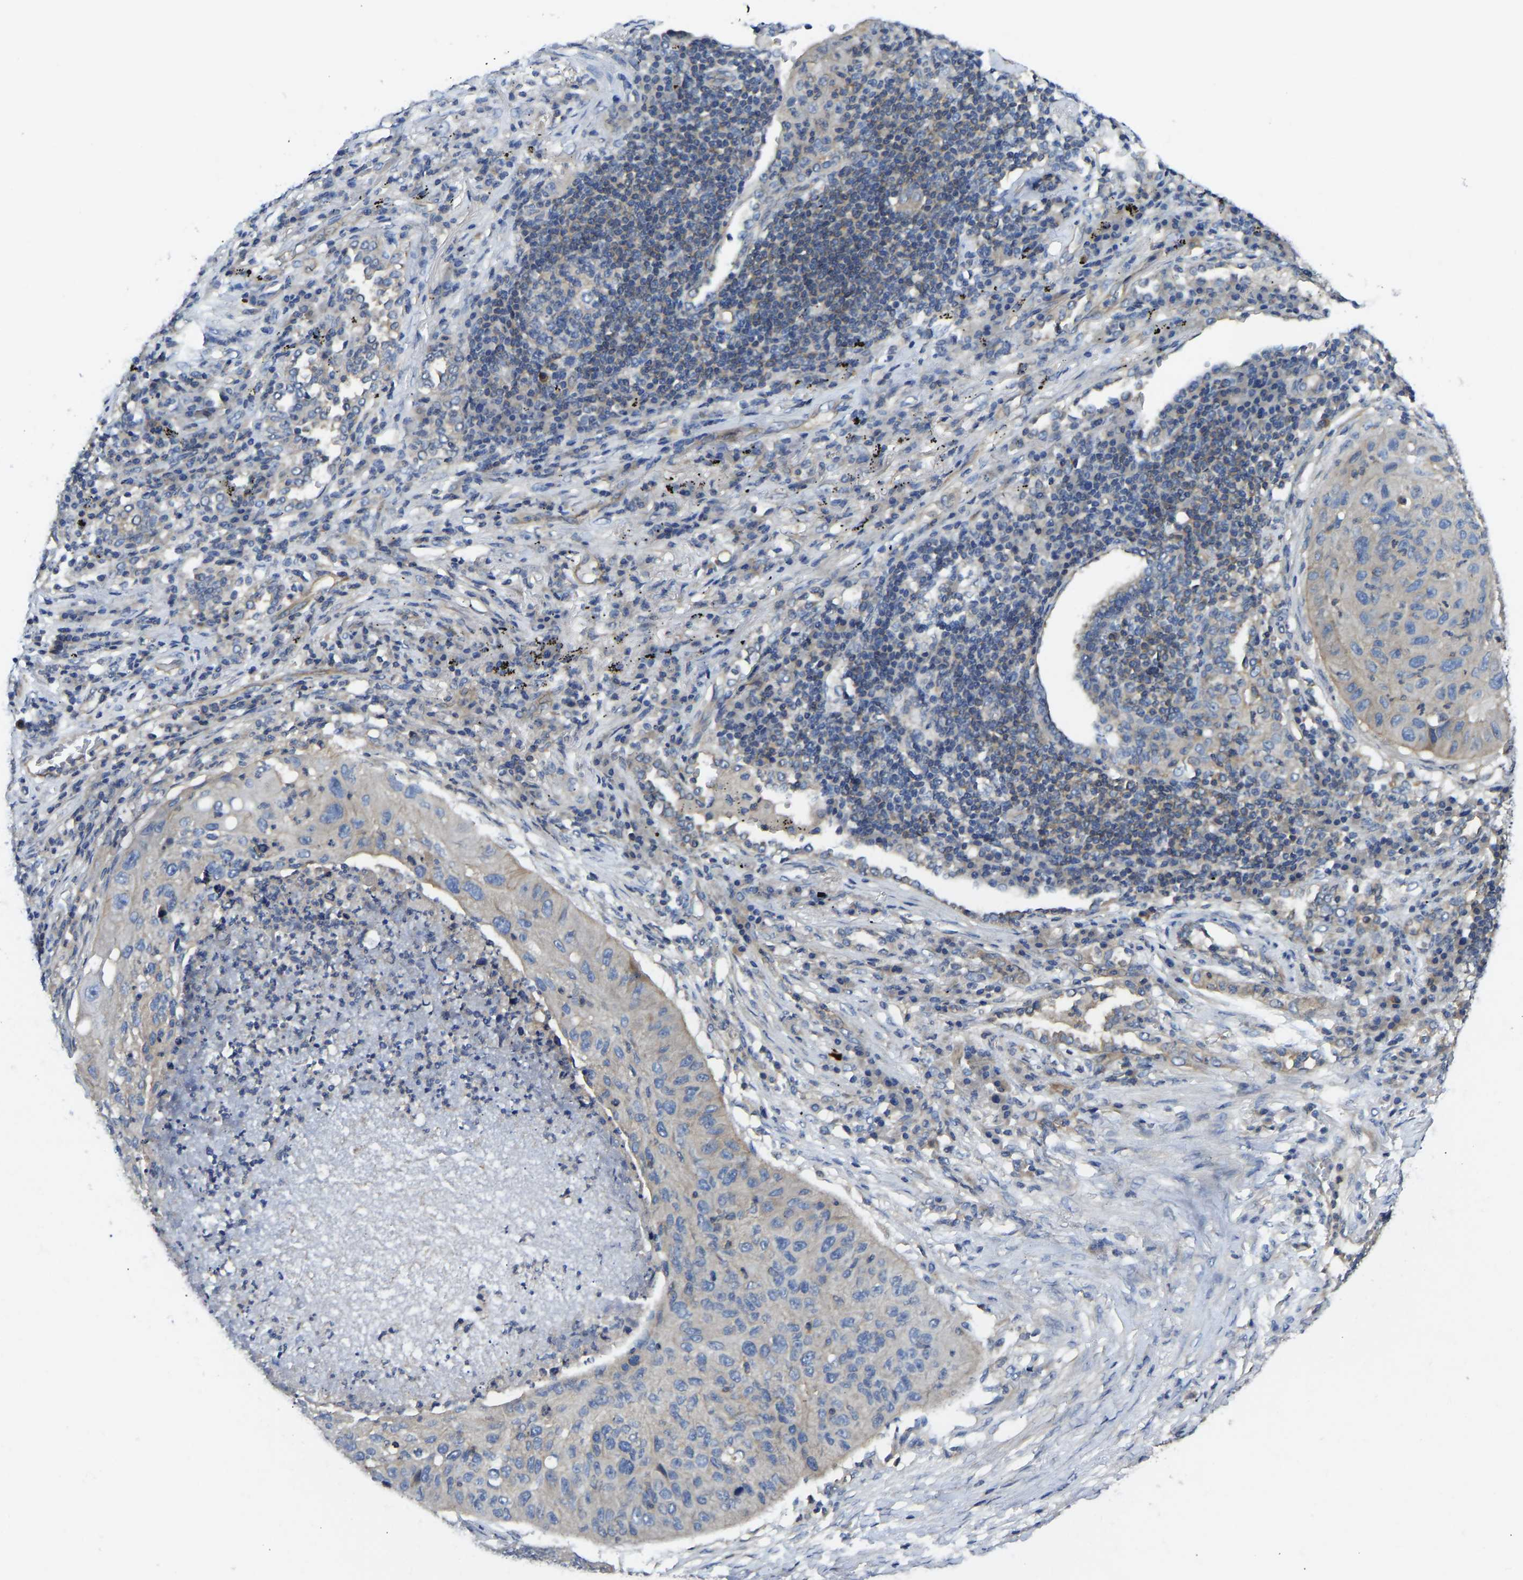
{"staining": {"intensity": "negative", "quantity": "none", "location": "none"}, "tissue": "lung cancer", "cell_type": "Tumor cells", "image_type": "cancer", "snomed": [{"axis": "morphology", "description": "Squamous cell carcinoma, NOS"}, {"axis": "topography", "description": "Lung"}], "caption": "Tumor cells show no significant protein expression in lung cancer (squamous cell carcinoma).", "gene": "PPP3CA", "patient": {"sex": "female", "age": 63}}